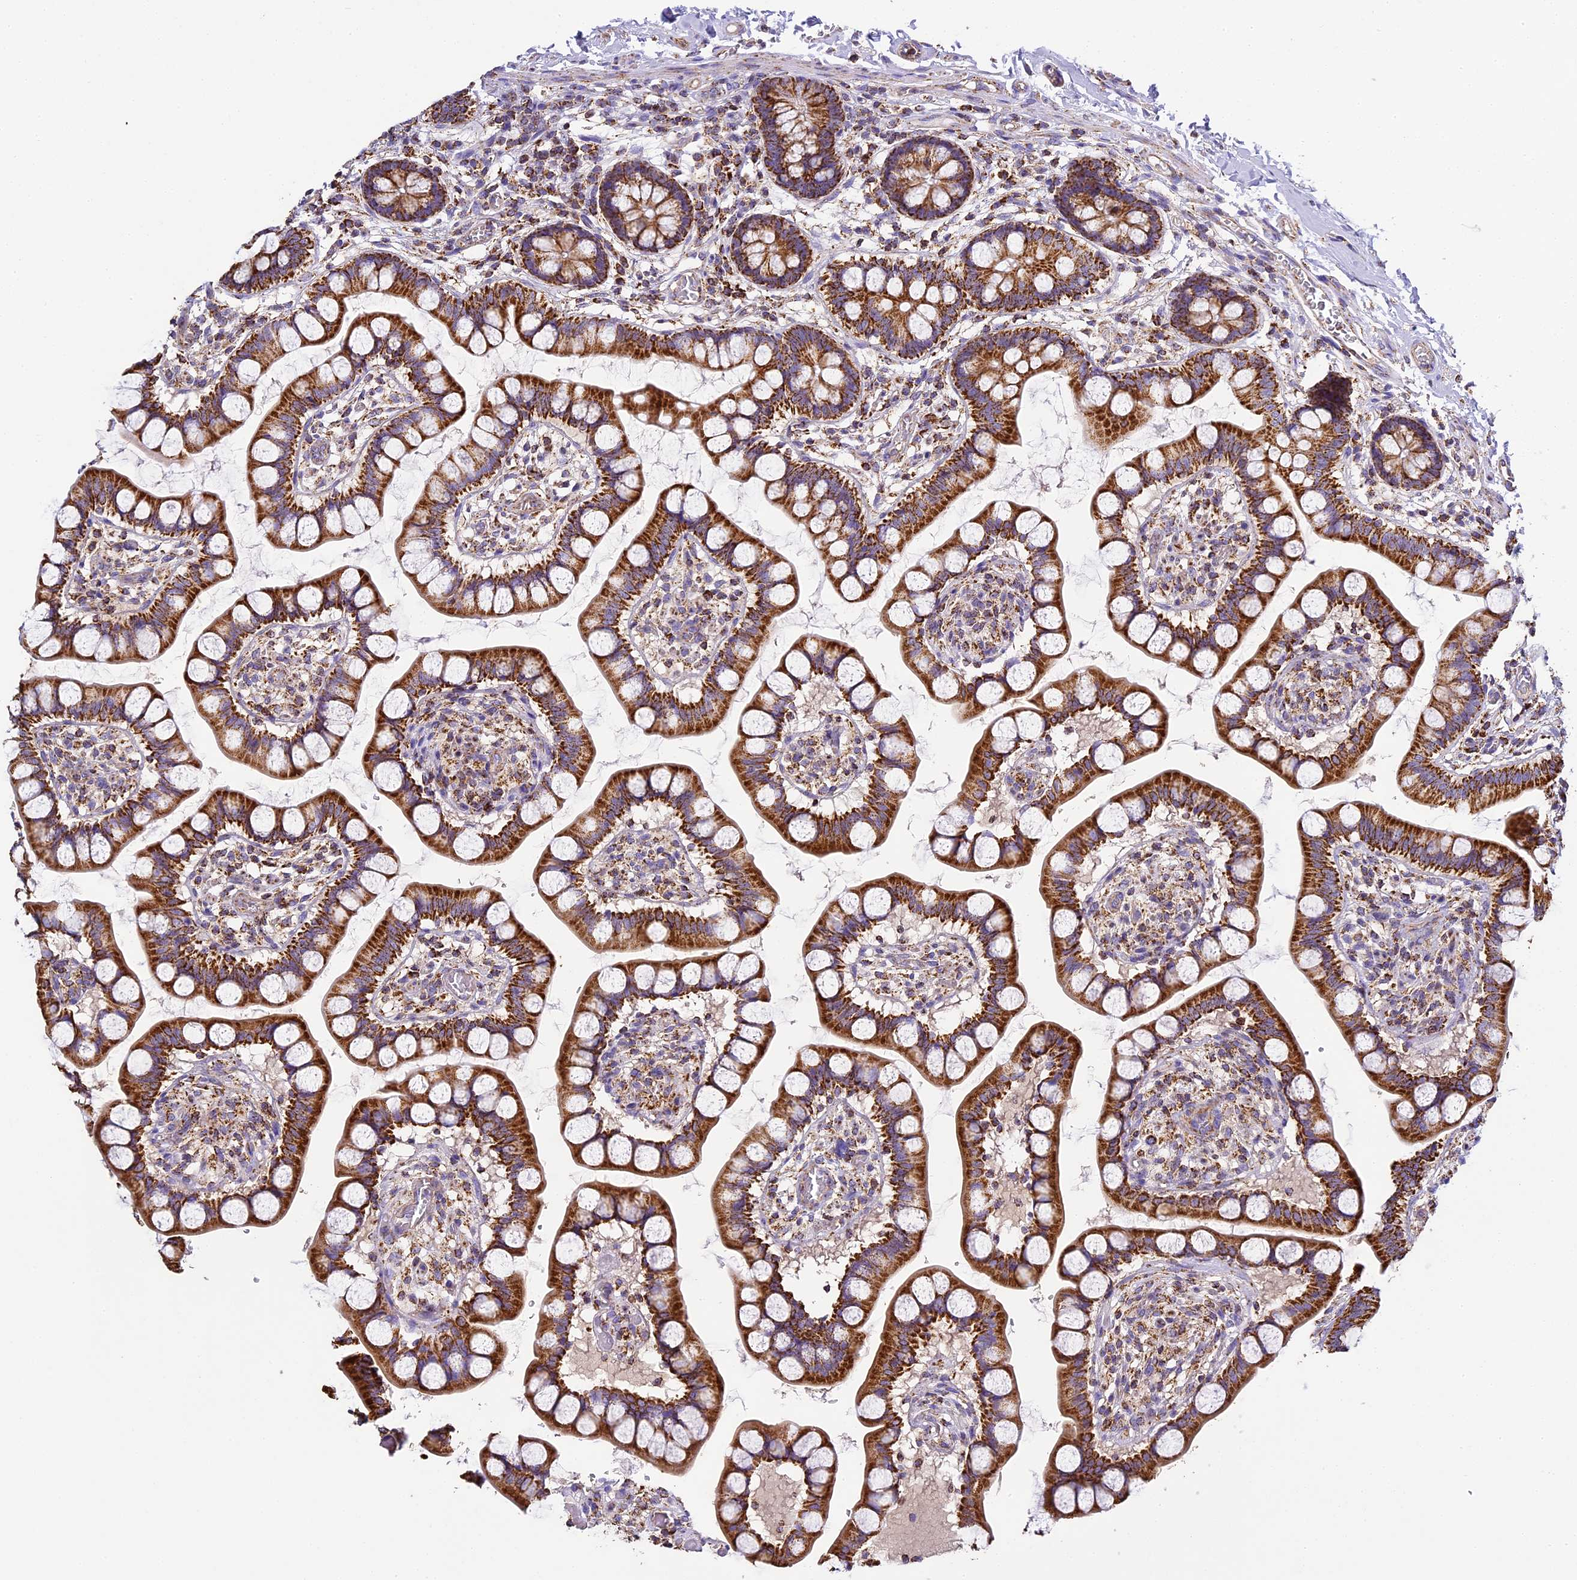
{"staining": {"intensity": "strong", "quantity": ">75%", "location": "cytoplasmic/membranous"}, "tissue": "small intestine", "cell_type": "Glandular cells", "image_type": "normal", "snomed": [{"axis": "morphology", "description": "Normal tissue, NOS"}, {"axis": "topography", "description": "Small intestine"}], "caption": "An IHC image of benign tissue is shown. Protein staining in brown shows strong cytoplasmic/membranous positivity in small intestine within glandular cells.", "gene": "STK17A", "patient": {"sex": "male", "age": 52}}